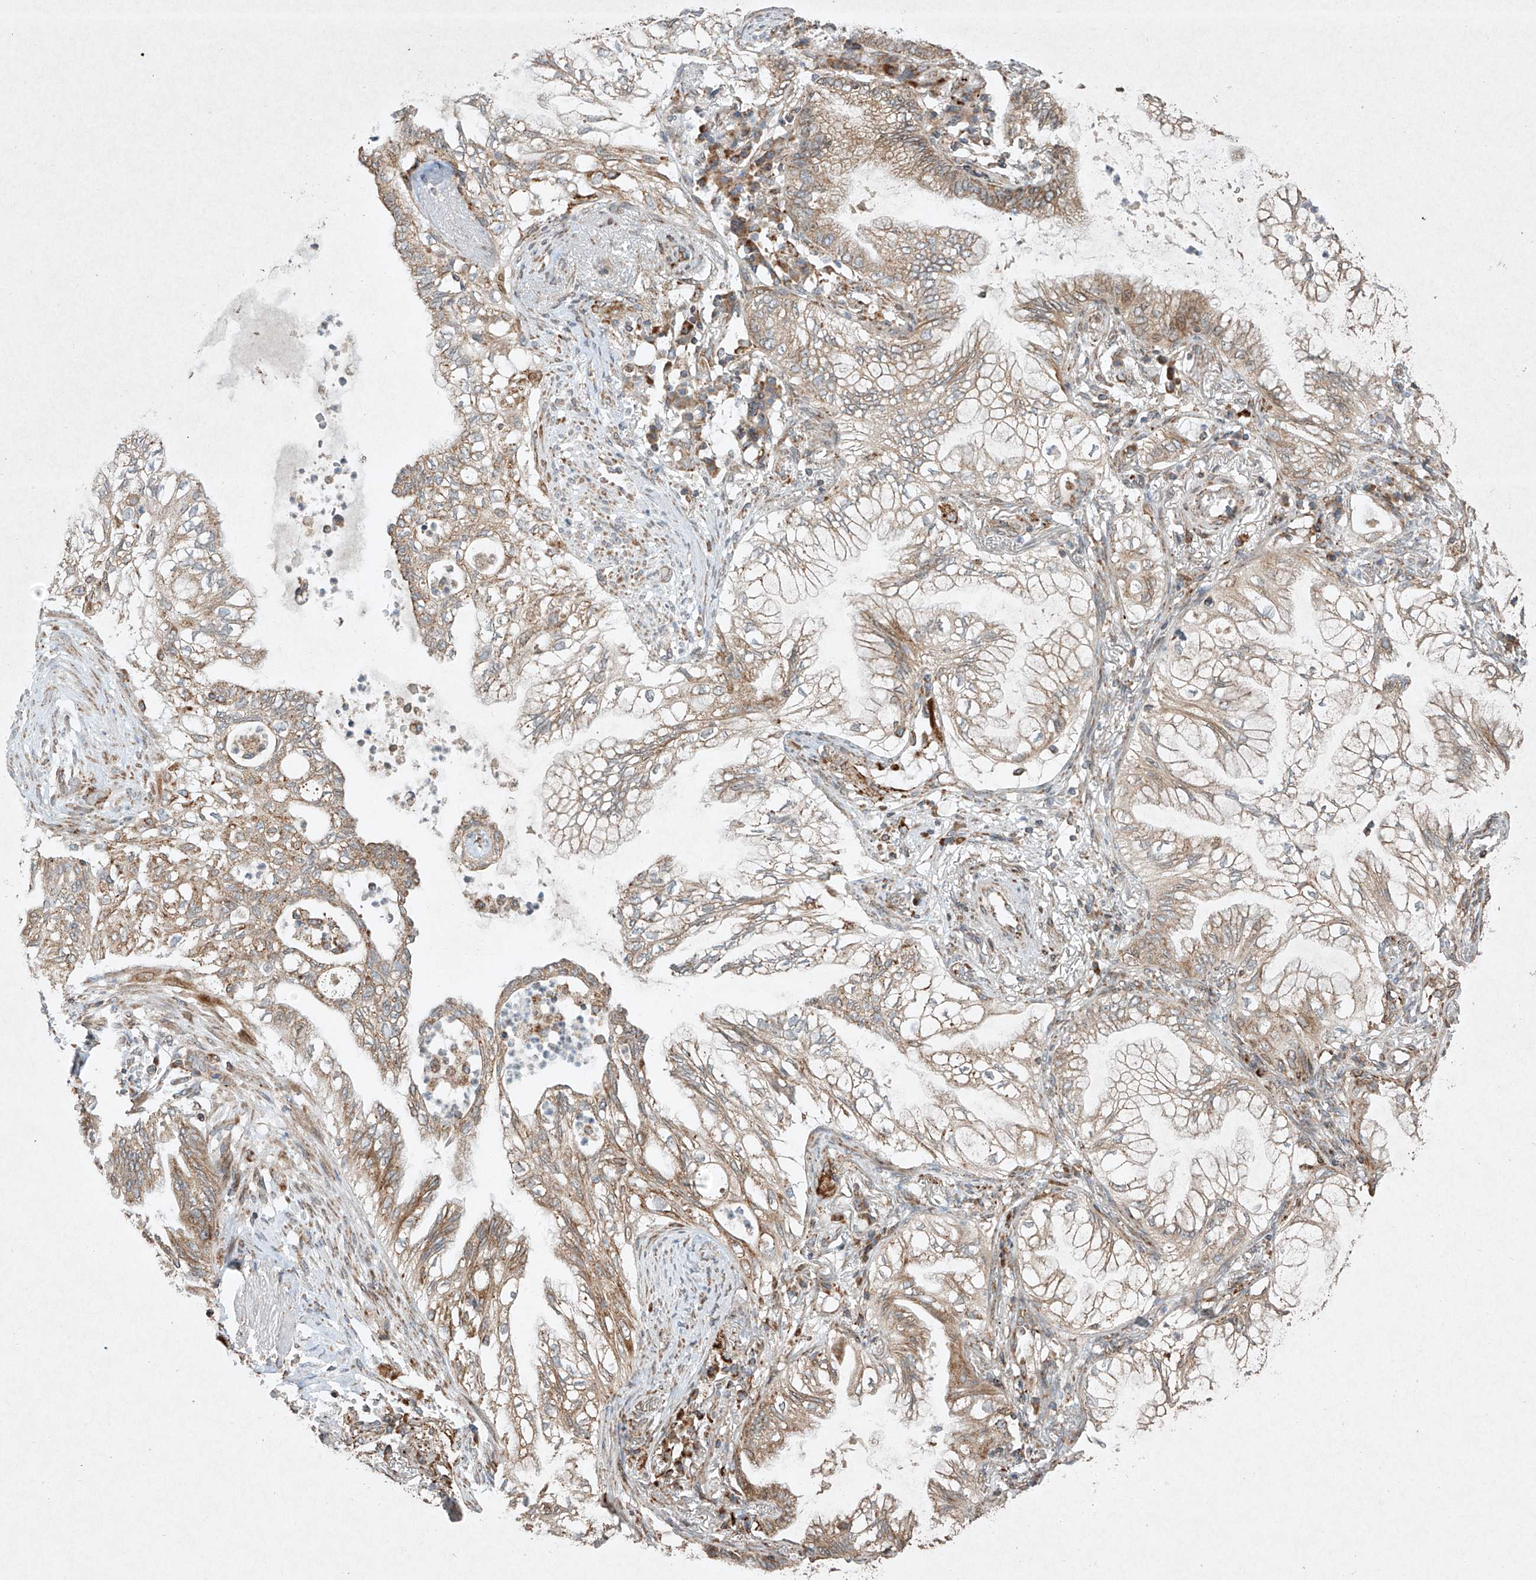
{"staining": {"intensity": "weak", "quantity": ">75%", "location": "cytoplasmic/membranous"}, "tissue": "lung cancer", "cell_type": "Tumor cells", "image_type": "cancer", "snomed": [{"axis": "morphology", "description": "Adenocarcinoma, NOS"}, {"axis": "topography", "description": "Lung"}], "caption": "Protein staining by IHC reveals weak cytoplasmic/membranous positivity in approximately >75% of tumor cells in lung cancer (adenocarcinoma).", "gene": "SEMA3B", "patient": {"sex": "female", "age": 70}}